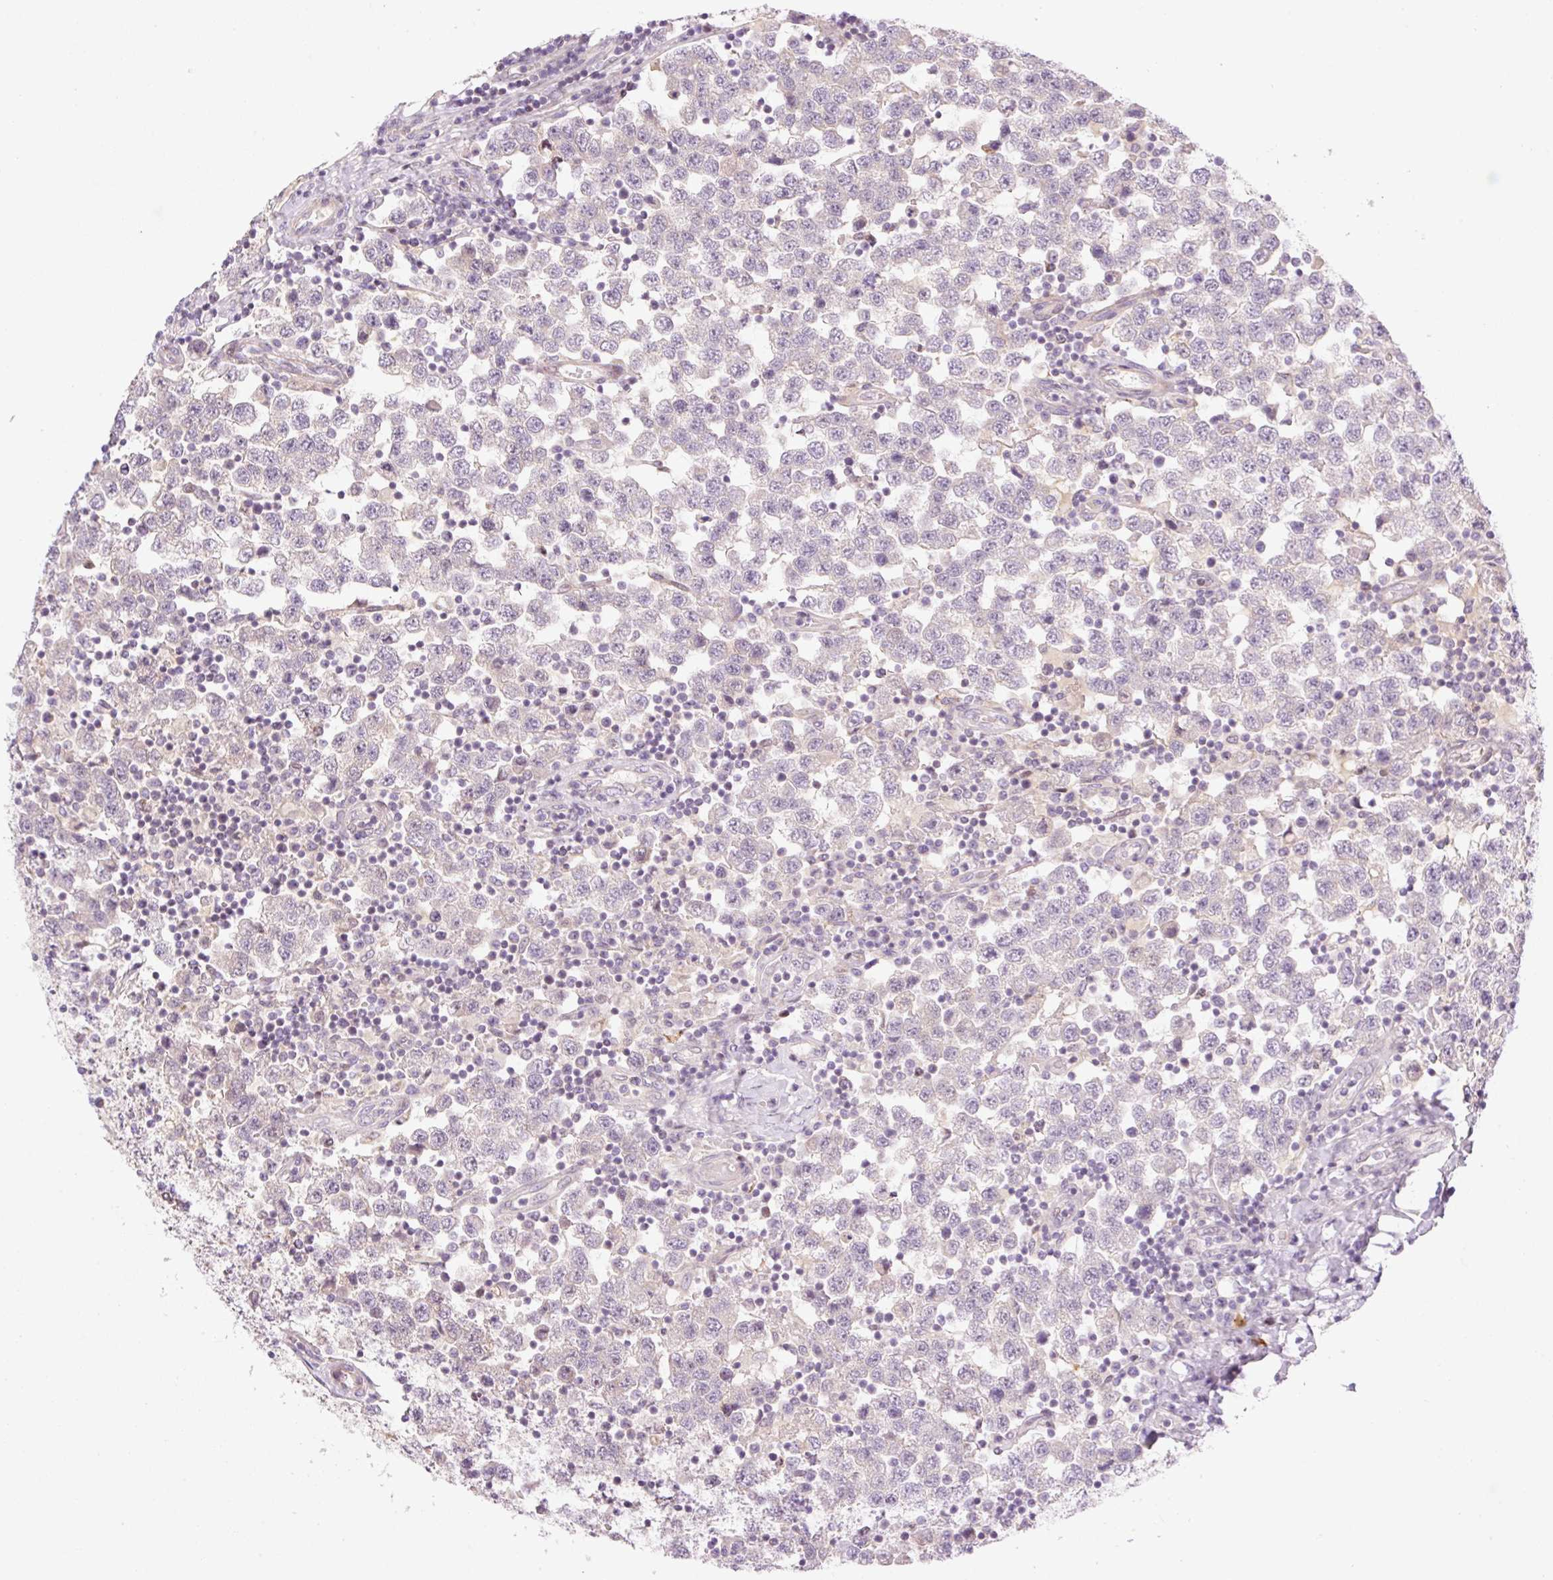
{"staining": {"intensity": "negative", "quantity": "none", "location": "none"}, "tissue": "testis cancer", "cell_type": "Tumor cells", "image_type": "cancer", "snomed": [{"axis": "morphology", "description": "Seminoma, NOS"}, {"axis": "topography", "description": "Testis"}], "caption": "IHC photomicrograph of neoplastic tissue: human testis cancer (seminoma) stained with DAB exhibits no significant protein positivity in tumor cells.", "gene": "ZNF394", "patient": {"sex": "male", "age": 34}}